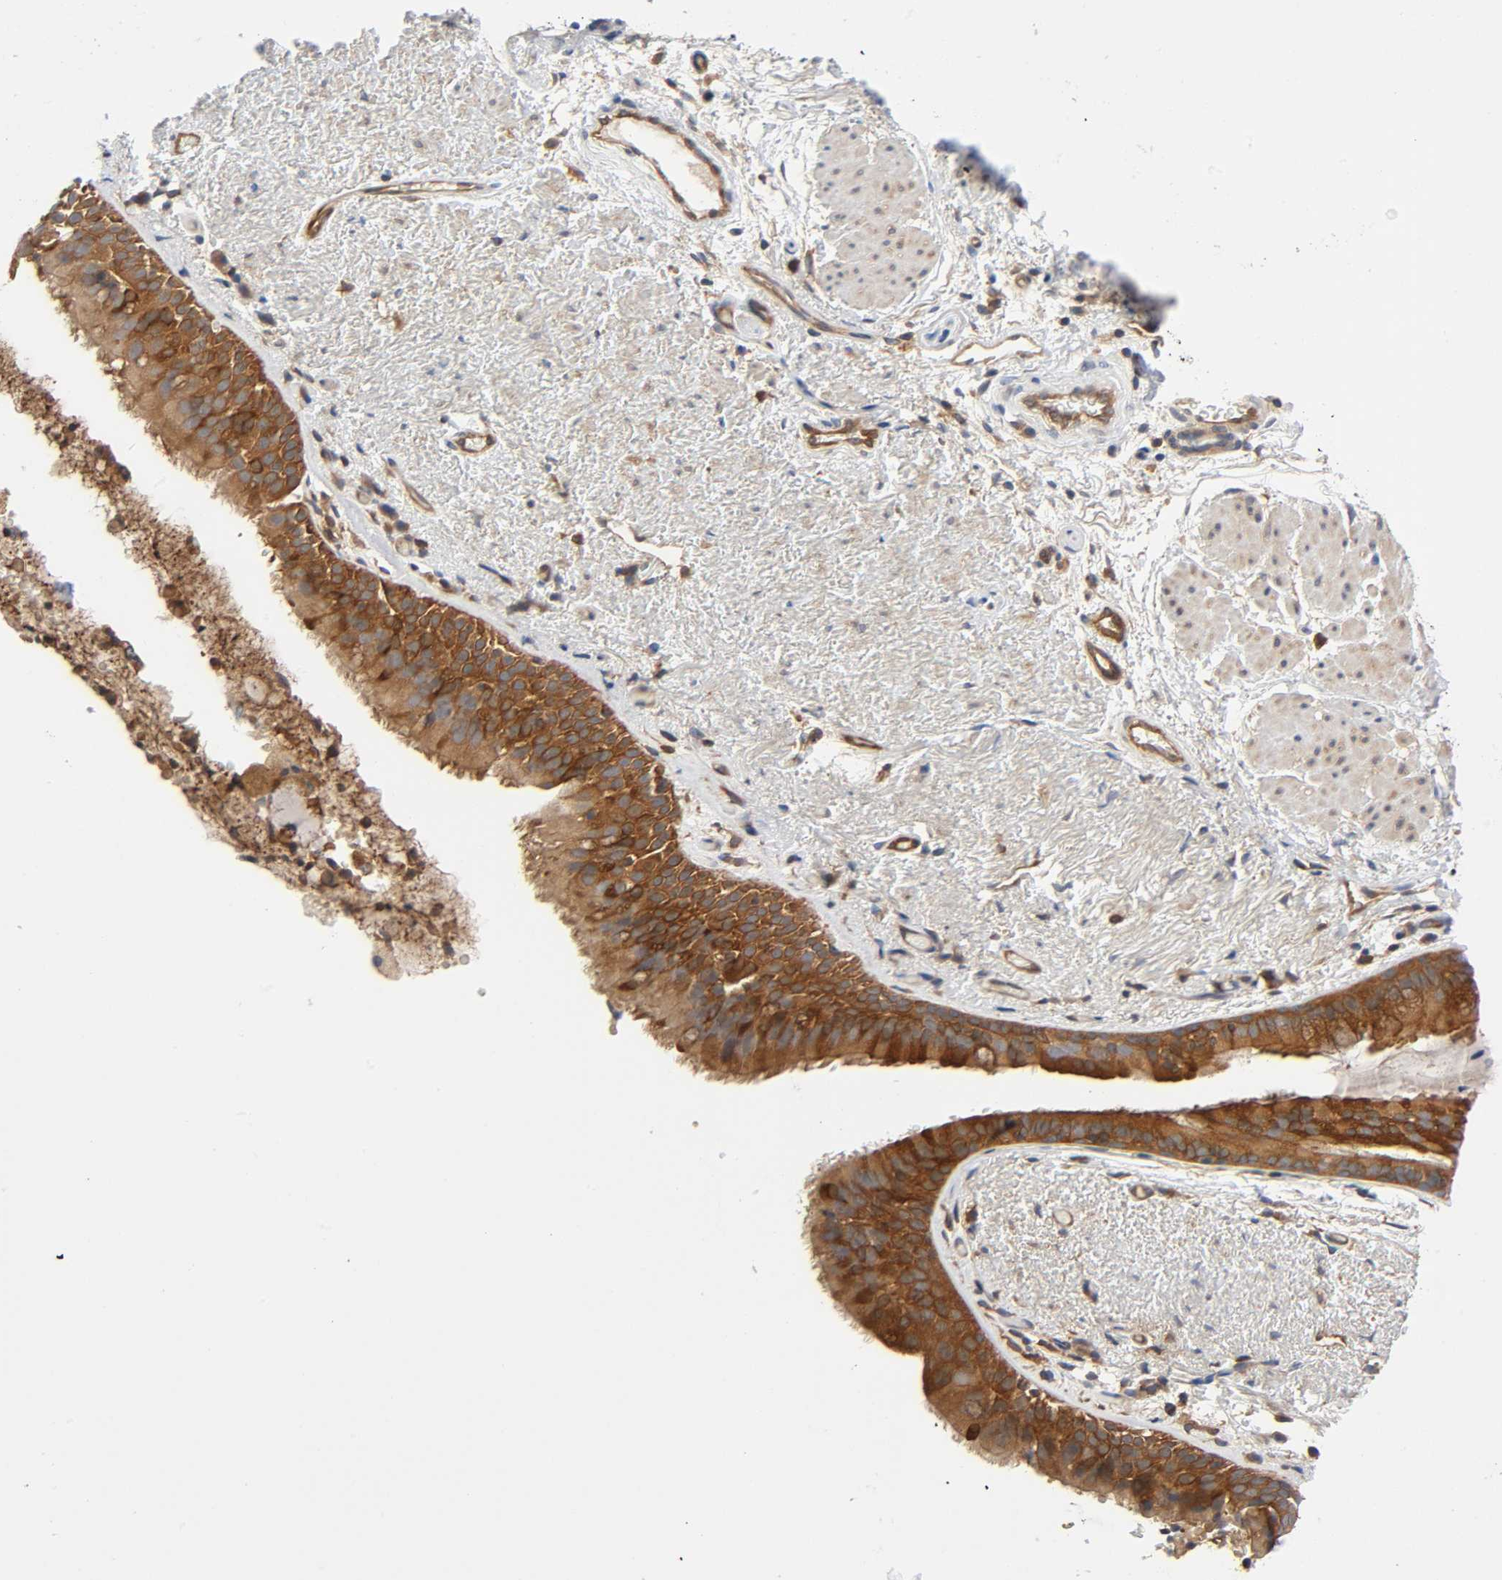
{"staining": {"intensity": "strong", "quantity": ">75%", "location": "cytoplasmic/membranous"}, "tissue": "bronchus", "cell_type": "Respiratory epithelial cells", "image_type": "normal", "snomed": [{"axis": "morphology", "description": "Normal tissue, NOS"}, {"axis": "topography", "description": "Bronchus"}], "caption": "Bronchus stained with immunohistochemistry displays strong cytoplasmic/membranous positivity in approximately >75% of respiratory epithelial cells.", "gene": "PRKAB1", "patient": {"sex": "female", "age": 54}}